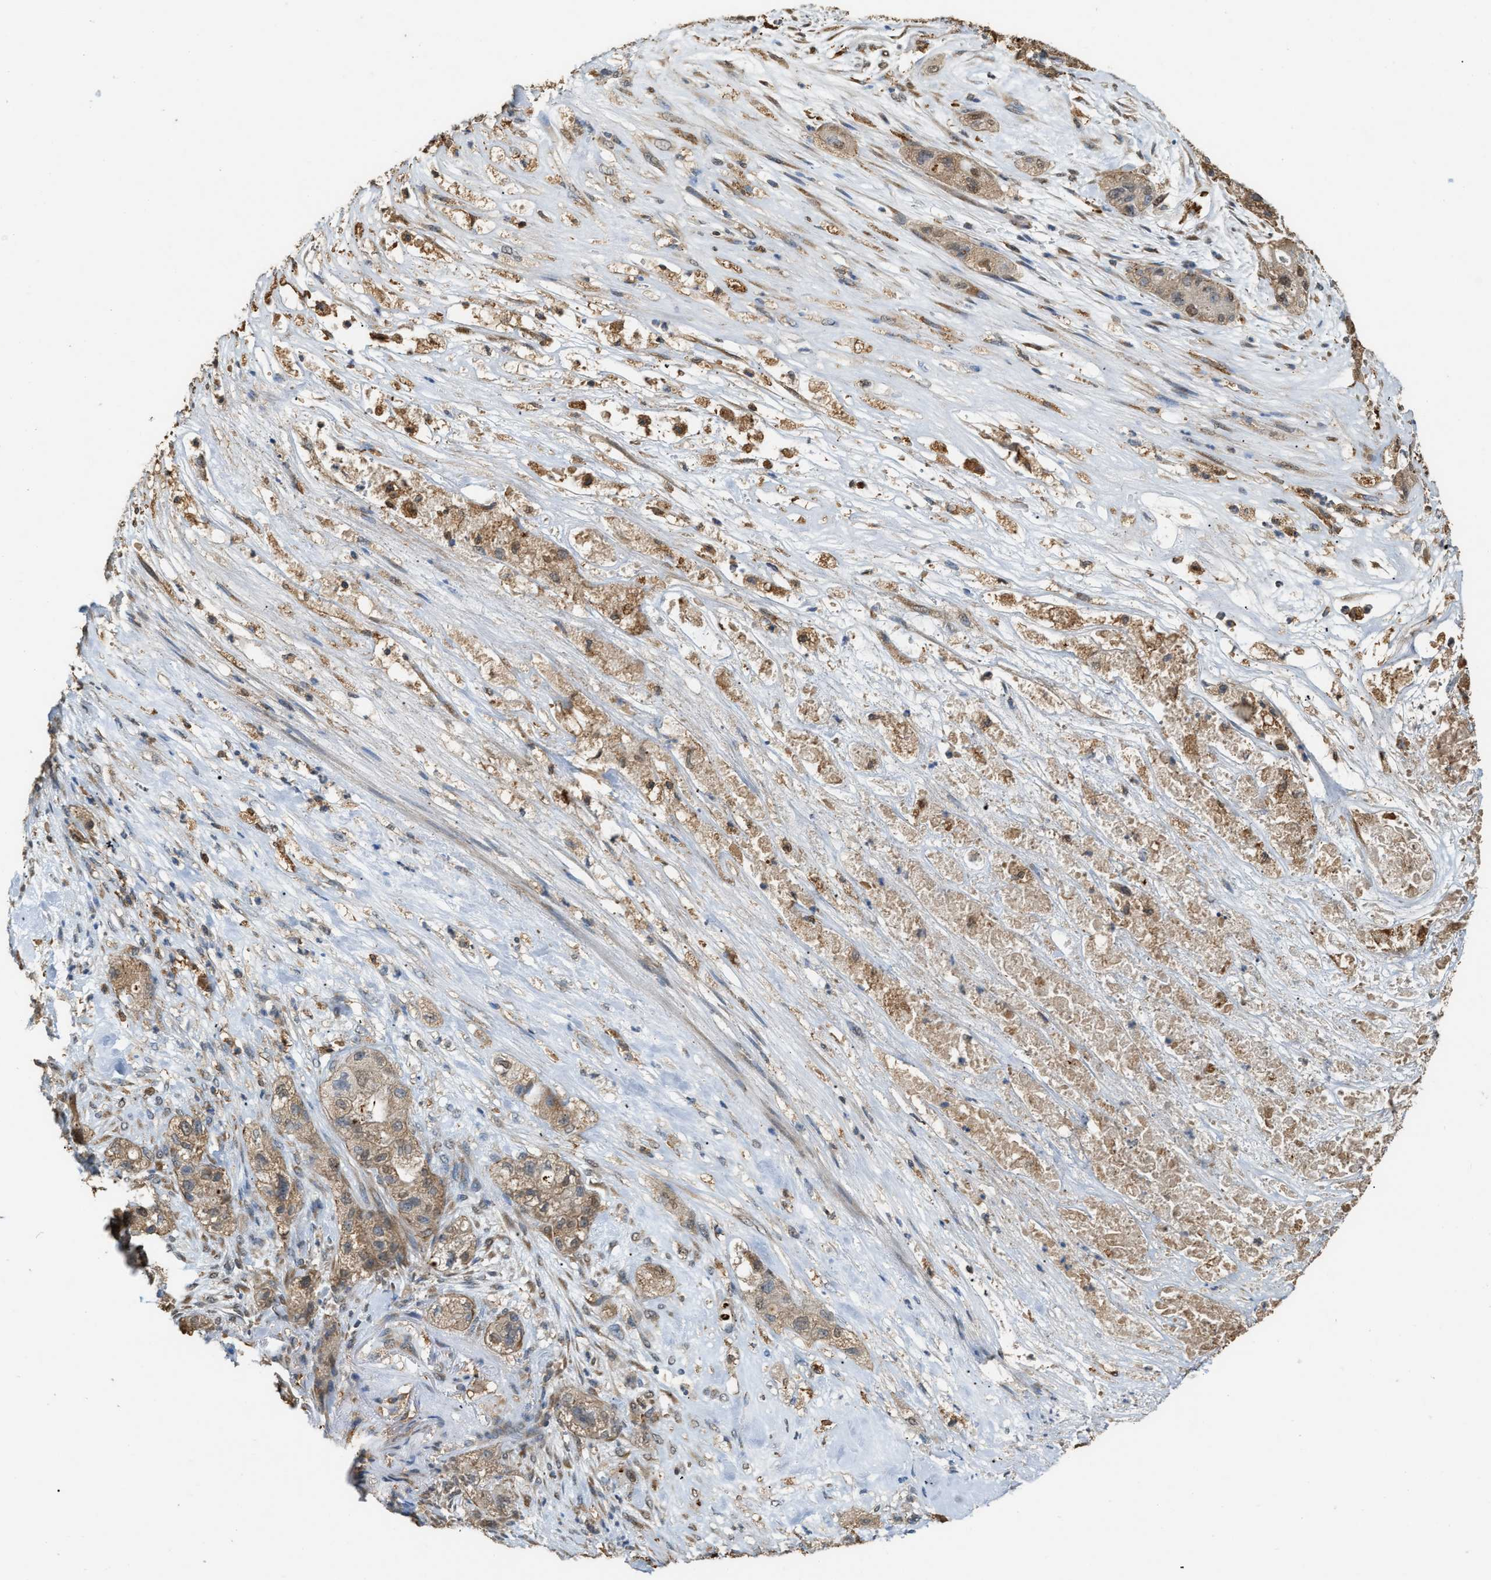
{"staining": {"intensity": "moderate", "quantity": ">75%", "location": "cytoplasmic/membranous"}, "tissue": "pancreatic cancer", "cell_type": "Tumor cells", "image_type": "cancer", "snomed": [{"axis": "morphology", "description": "Adenocarcinoma, NOS"}, {"axis": "topography", "description": "Pancreas"}], "caption": "Pancreatic adenocarcinoma stained for a protein (brown) exhibits moderate cytoplasmic/membranous positive positivity in approximately >75% of tumor cells.", "gene": "GCN1", "patient": {"sex": "female", "age": 78}}